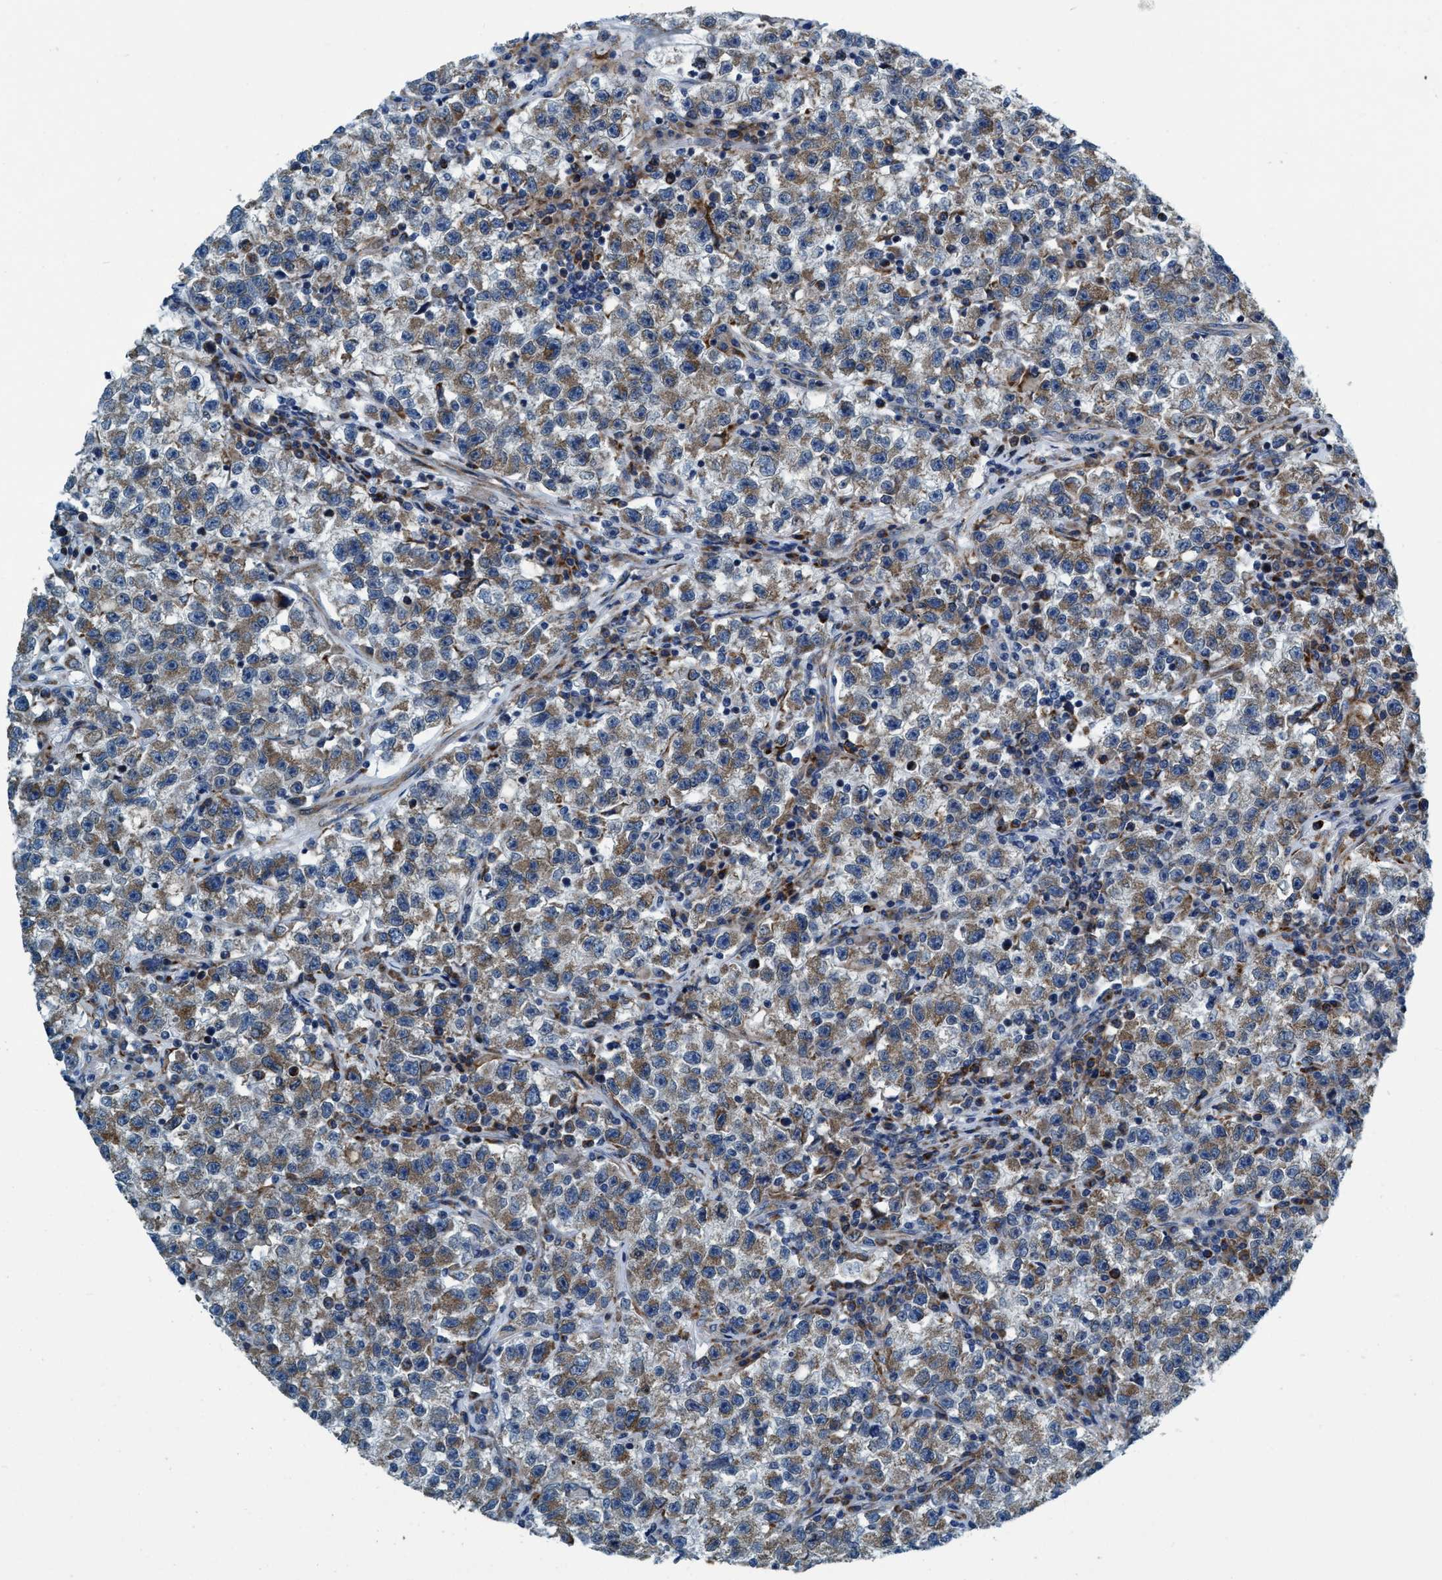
{"staining": {"intensity": "moderate", "quantity": ">75%", "location": "cytoplasmic/membranous"}, "tissue": "testis cancer", "cell_type": "Tumor cells", "image_type": "cancer", "snomed": [{"axis": "morphology", "description": "Seminoma, NOS"}, {"axis": "topography", "description": "Testis"}], "caption": "Immunohistochemistry (DAB) staining of human testis cancer (seminoma) demonstrates moderate cytoplasmic/membranous protein positivity in about >75% of tumor cells.", "gene": "ARMC9", "patient": {"sex": "male", "age": 22}}